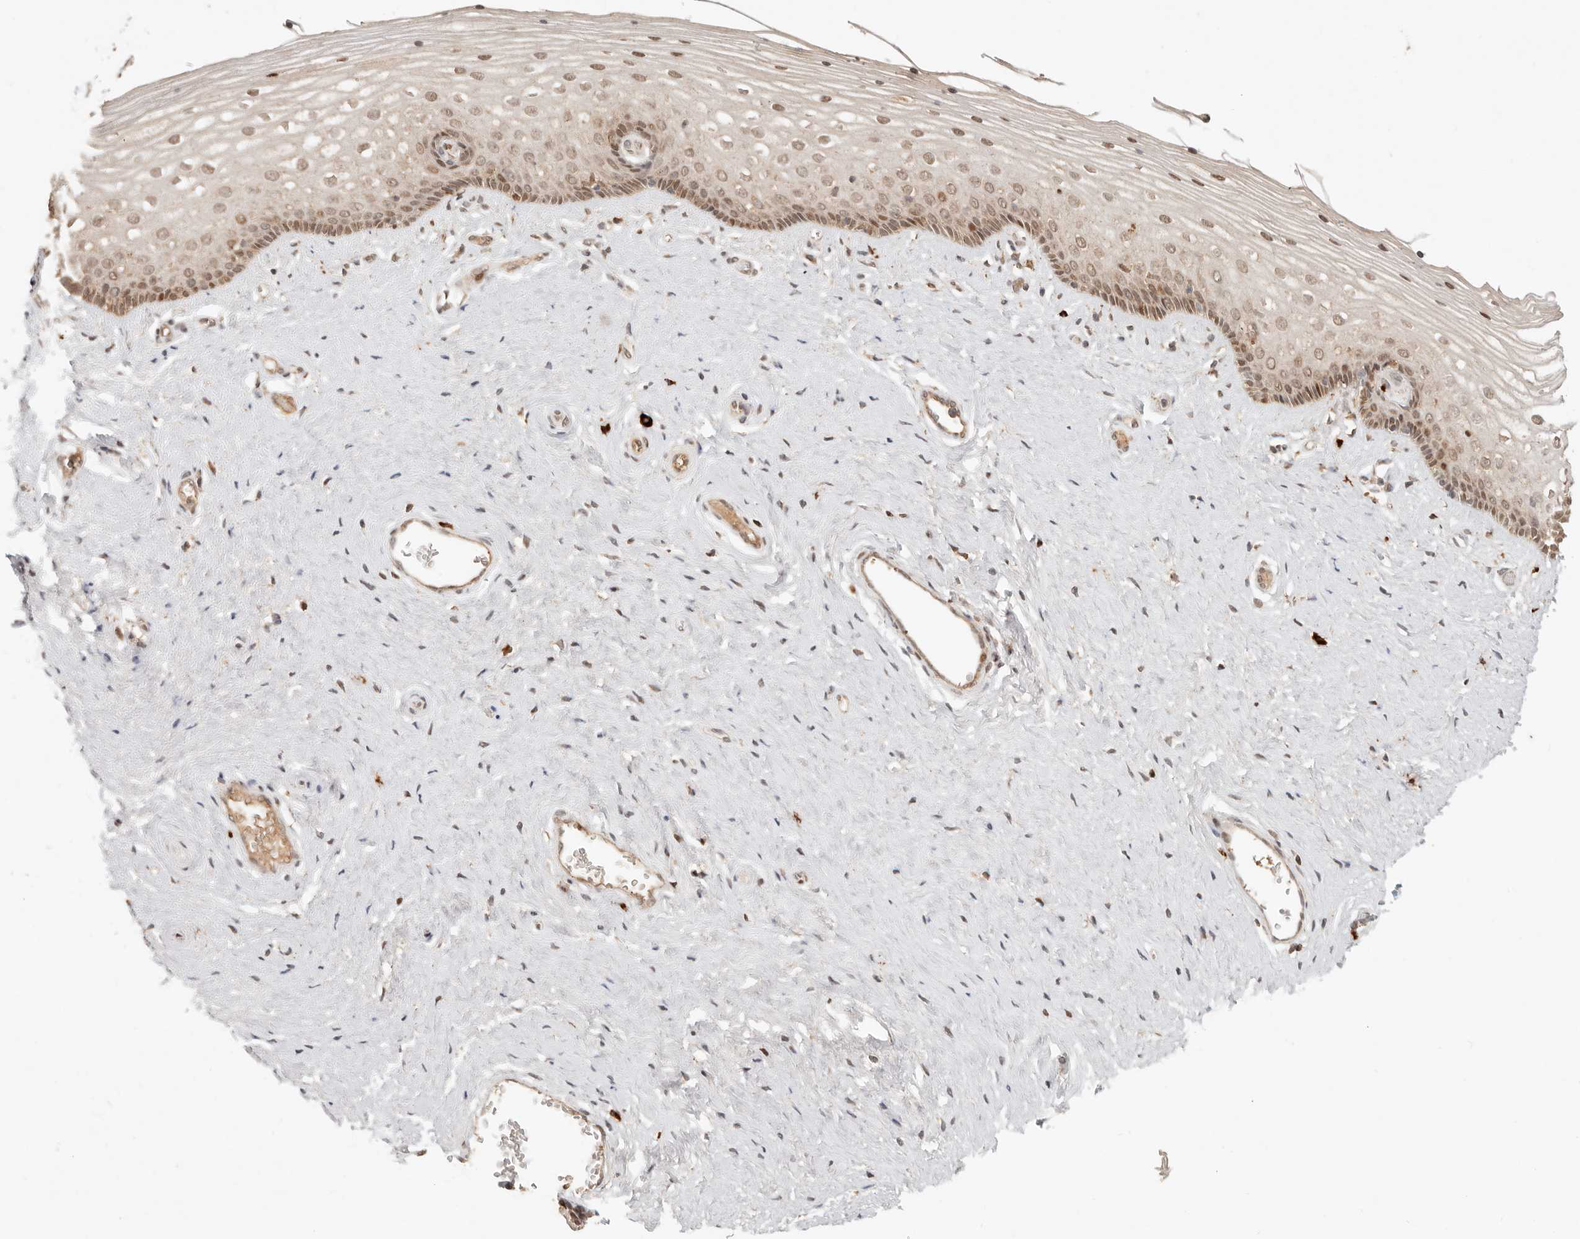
{"staining": {"intensity": "moderate", "quantity": ">75%", "location": "nuclear"}, "tissue": "vagina", "cell_type": "Squamous epithelial cells", "image_type": "normal", "snomed": [{"axis": "morphology", "description": "Normal tissue, NOS"}, {"axis": "topography", "description": "Vagina"}], "caption": "This photomicrograph exhibits IHC staining of unremarkable vagina, with medium moderate nuclear positivity in approximately >75% of squamous epithelial cells.", "gene": "NPAS2", "patient": {"sex": "female", "age": 46}}